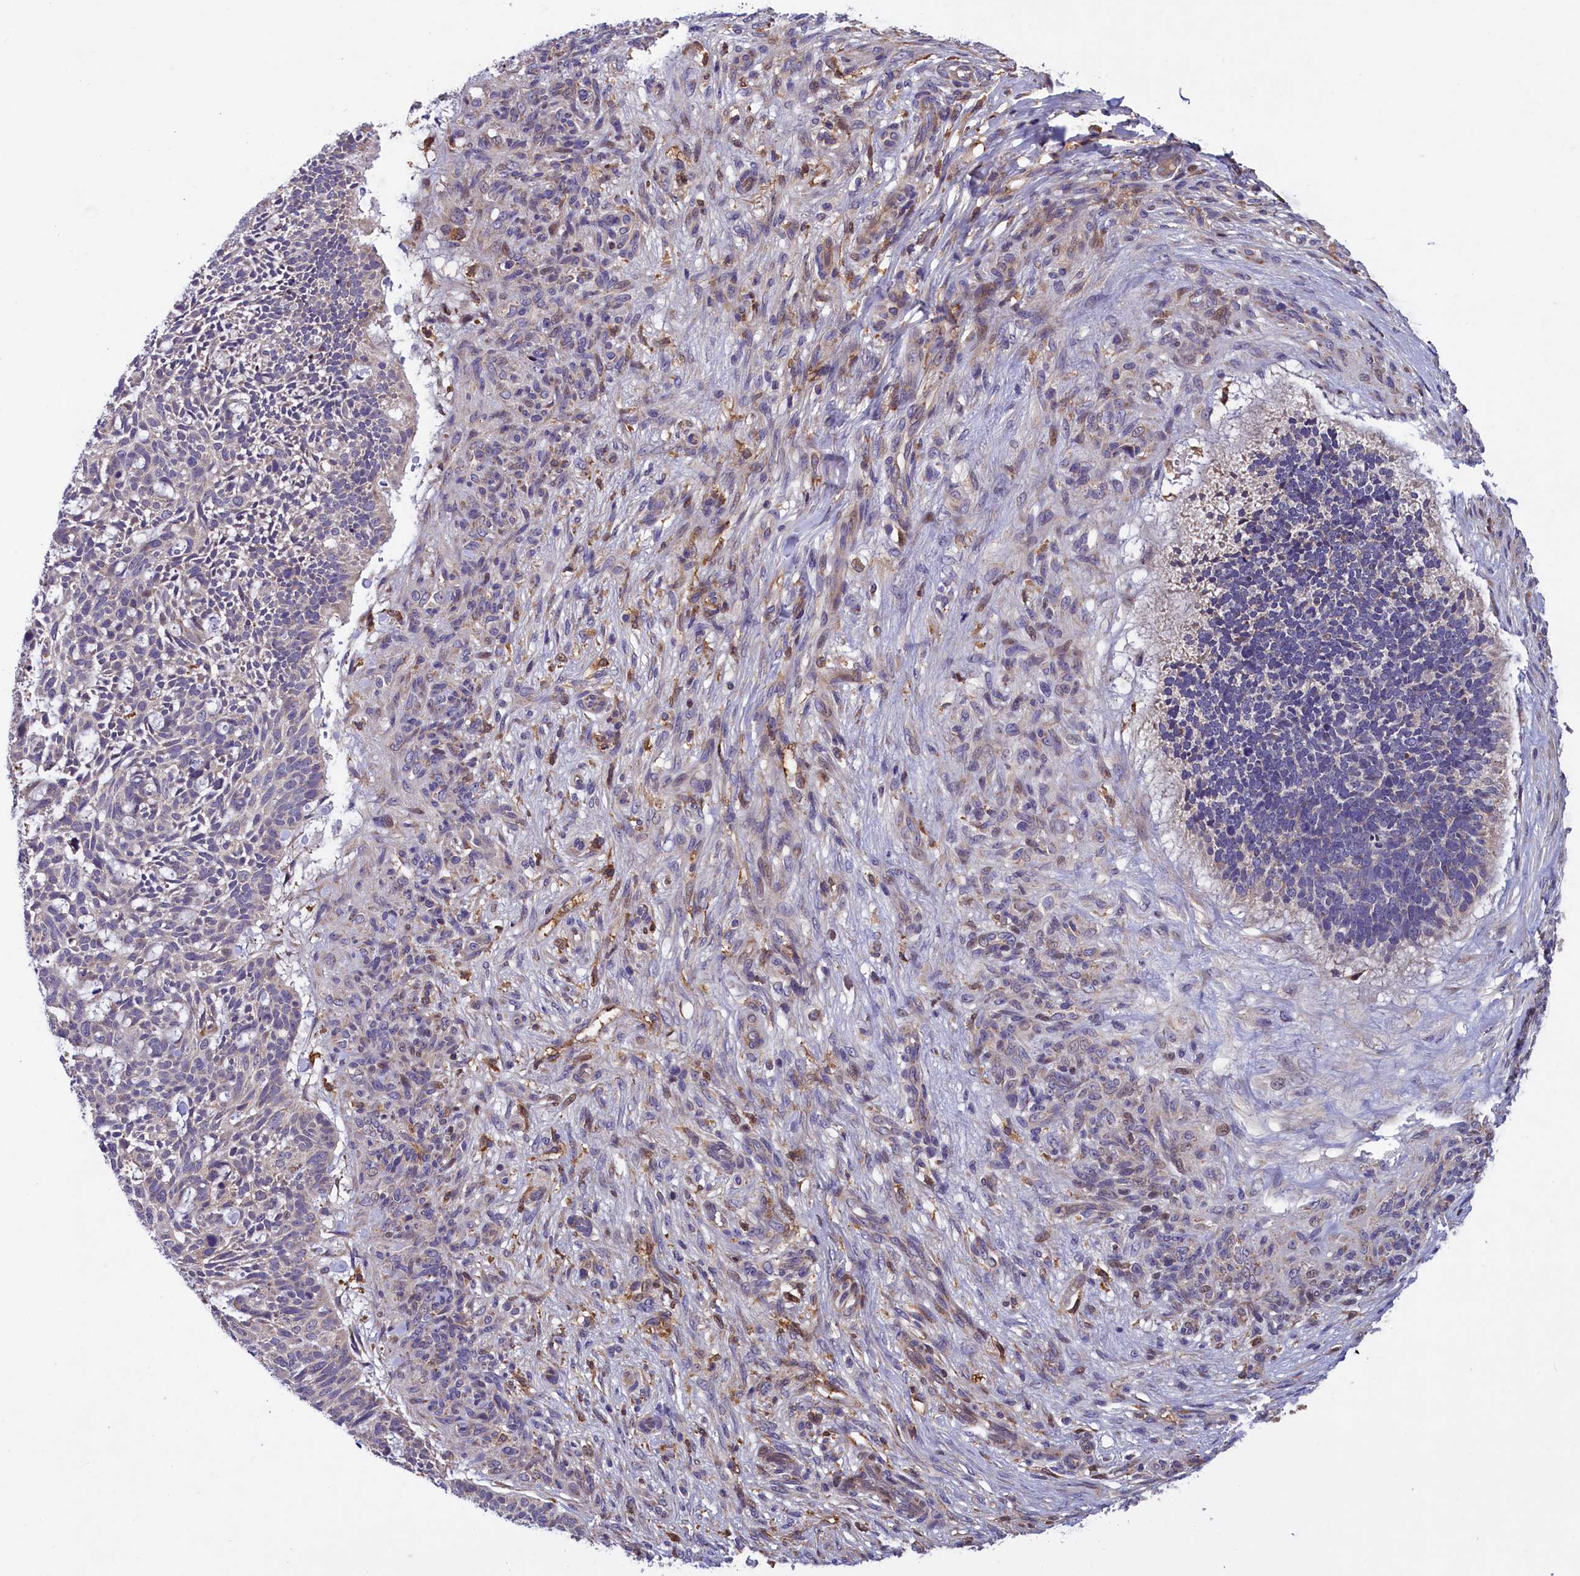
{"staining": {"intensity": "negative", "quantity": "none", "location": "none"}, "tissue": "skin cancer", "cell_type": "Tumor cells", "image_type": "cancer", "snomed": [{"axis": "morphology", "description": "Basal cell carcinoma"}, {"axis": "topography", "description": "Skin"}], "caption": "A high-resolution histopathology image shows immunohistochemistry staining of basal cell carcinoma (skin), which reveals no significant expression in tumor cells.", "gene": "NAIP", "patient": {"sex": "male", "age": 88}}